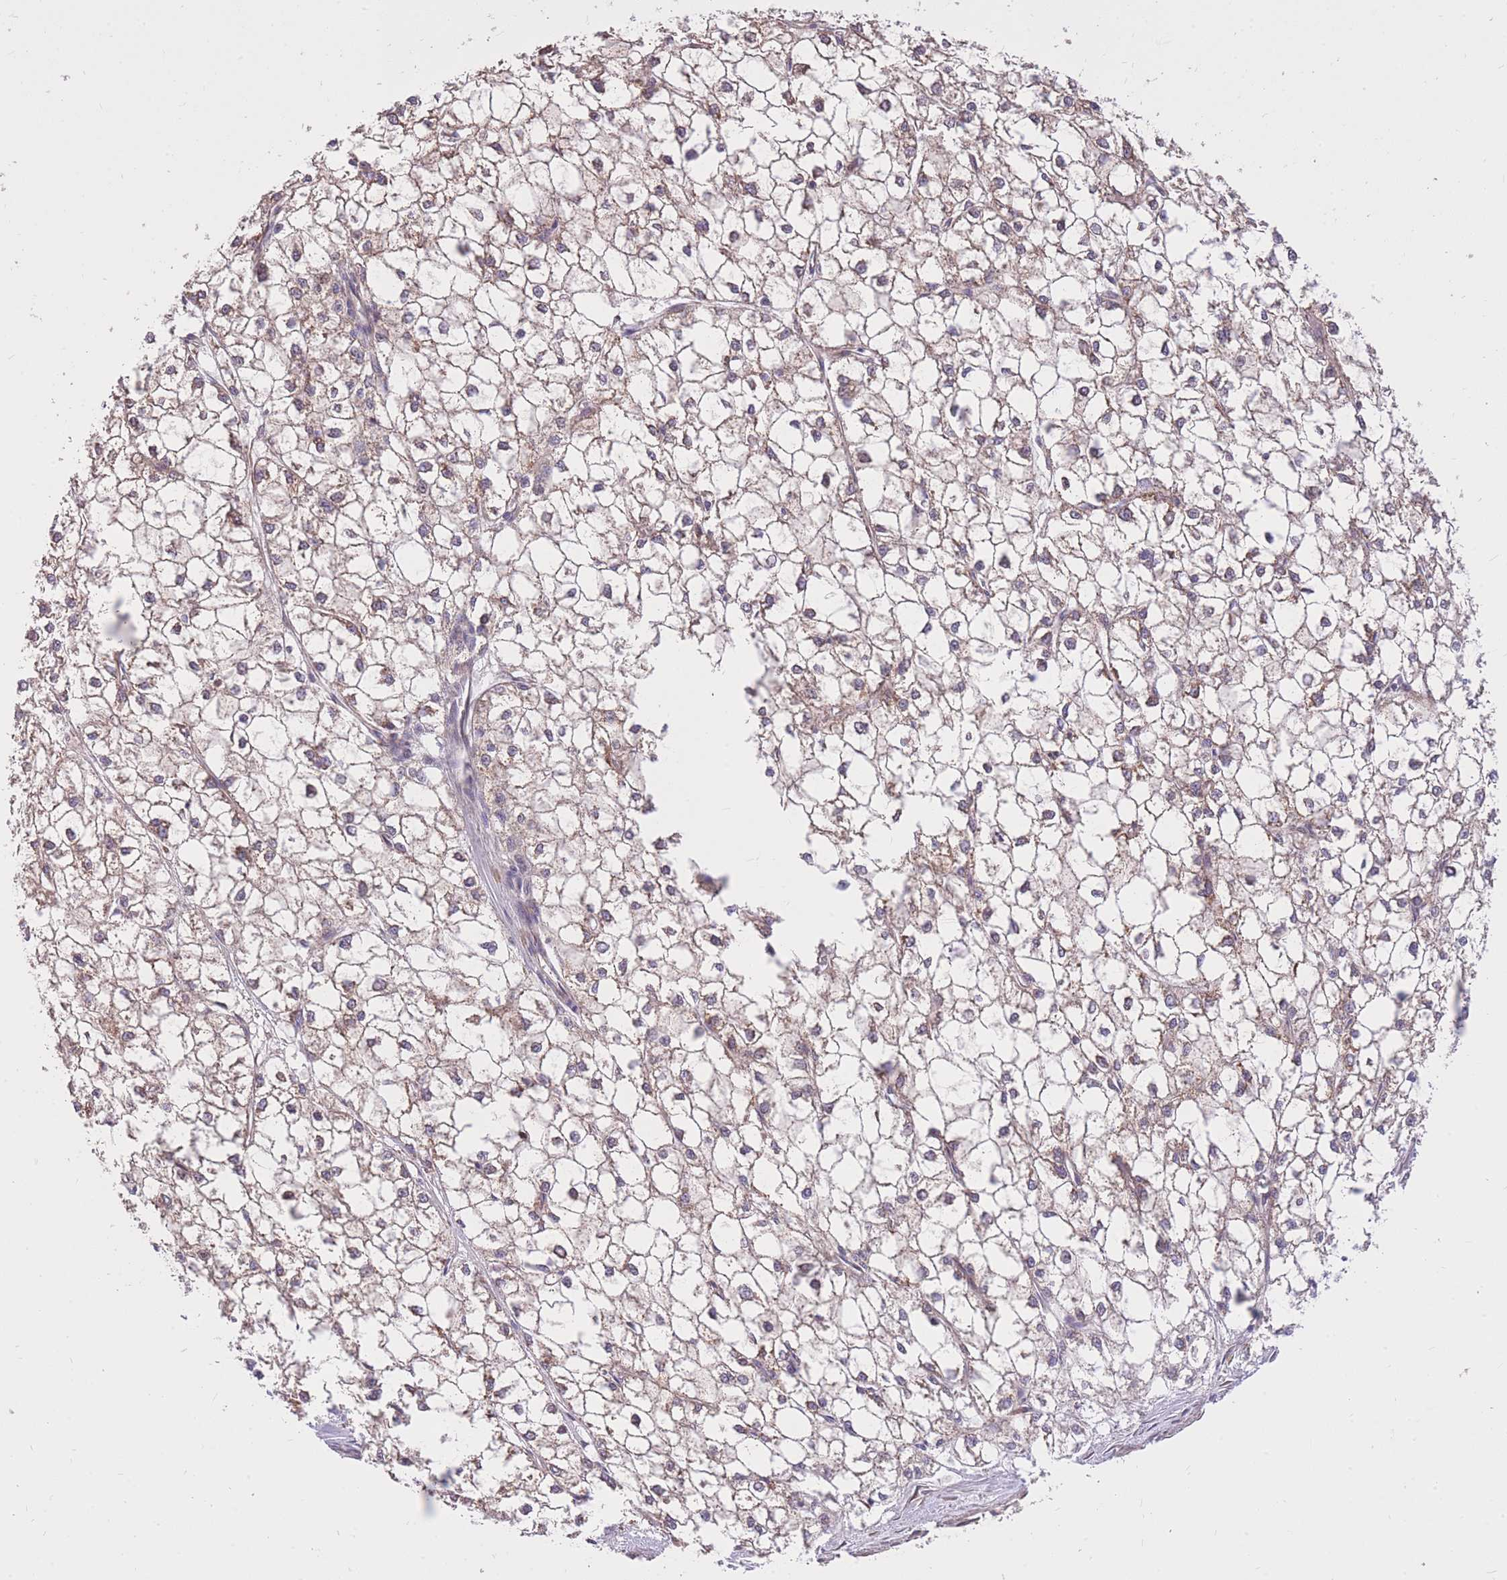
{"staining": {"intensity": "weak", "quantity": ">75%", "location": "cytoplasmic/membranous"}, "tissue": "liver cancer", "cell_type": "Tumor cells", "image_type": "cancer", "snomed": [{"axis": "morphology", "description": "Carcinoma, Hepatocellular, NOS"}, {"axis": "topography", "description": "Liver"}], "caption": "IHC staining of liver cancer (hepatocellular carcinoma), which displays low levels of weak cytoplasmic/membranous staining in about >75% of tumor cells indicating weak cytoplasmic/membranous protein expression. The staining was performed using DAB (3,3'-diaminobenzidine) (brown) for protein detection and nuclei were counterstained in hematoxylin (blue).", "gene": "TOPAZ1", "patient": {"sex": "female", "age": 43}}